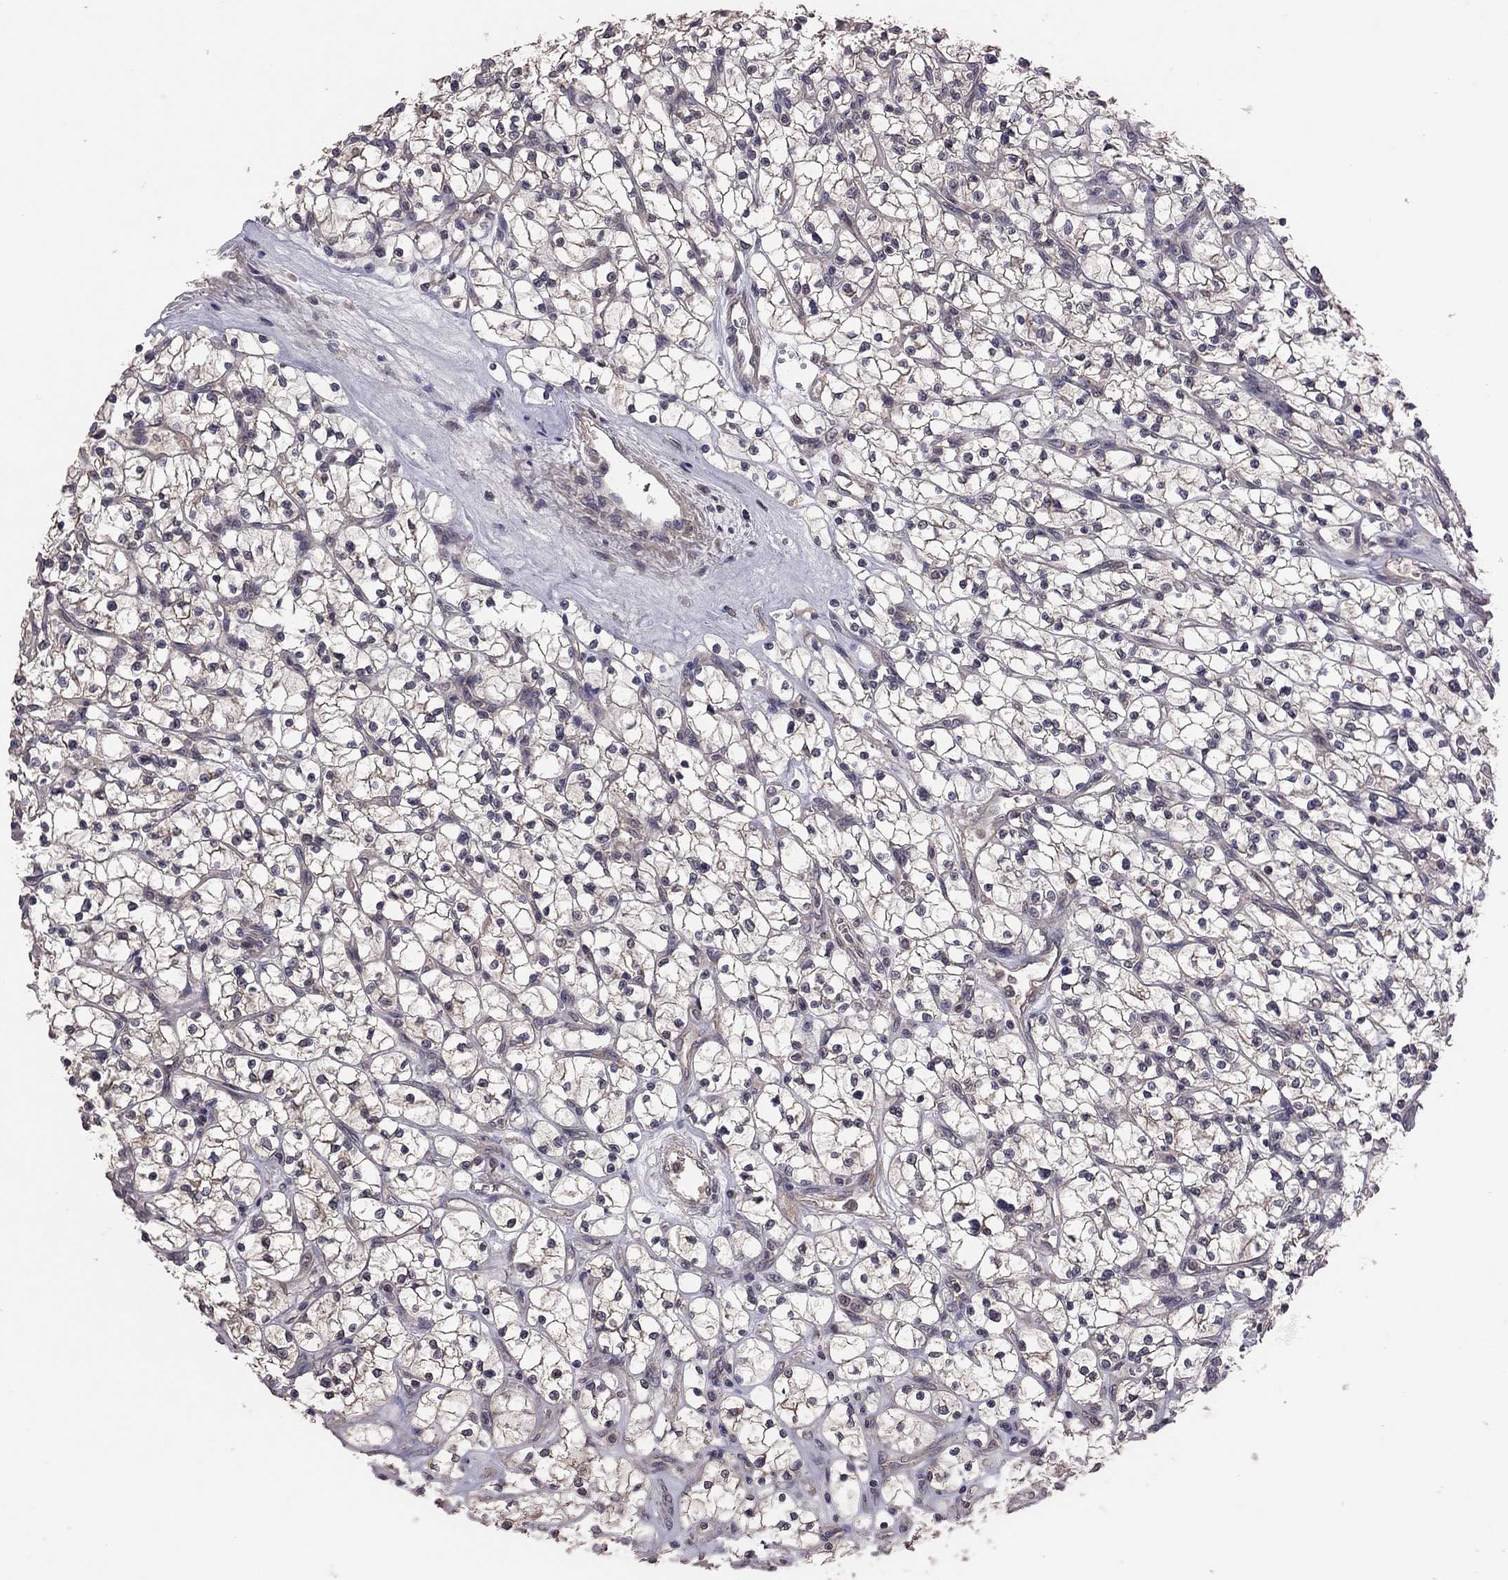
{"staining": {"intensity": "negative", "quantity": "none", "location": "none"}, "tissue": "renal cancer", "cell_type": "Tumor cells", "image_type": "cancer", "snomed": [{"axis": "morphology", "description": "Adenocarcinoma, NOS"}, {"axis": "topography", "description": "Kidney"}], "caption": "Renal cancer (adenocarcinoma) was stained to show a protein in brown. There is no significant expression in tumor cells.", "gene": "TSNARE1", "patient": {"sex": "female", "age": 64}}